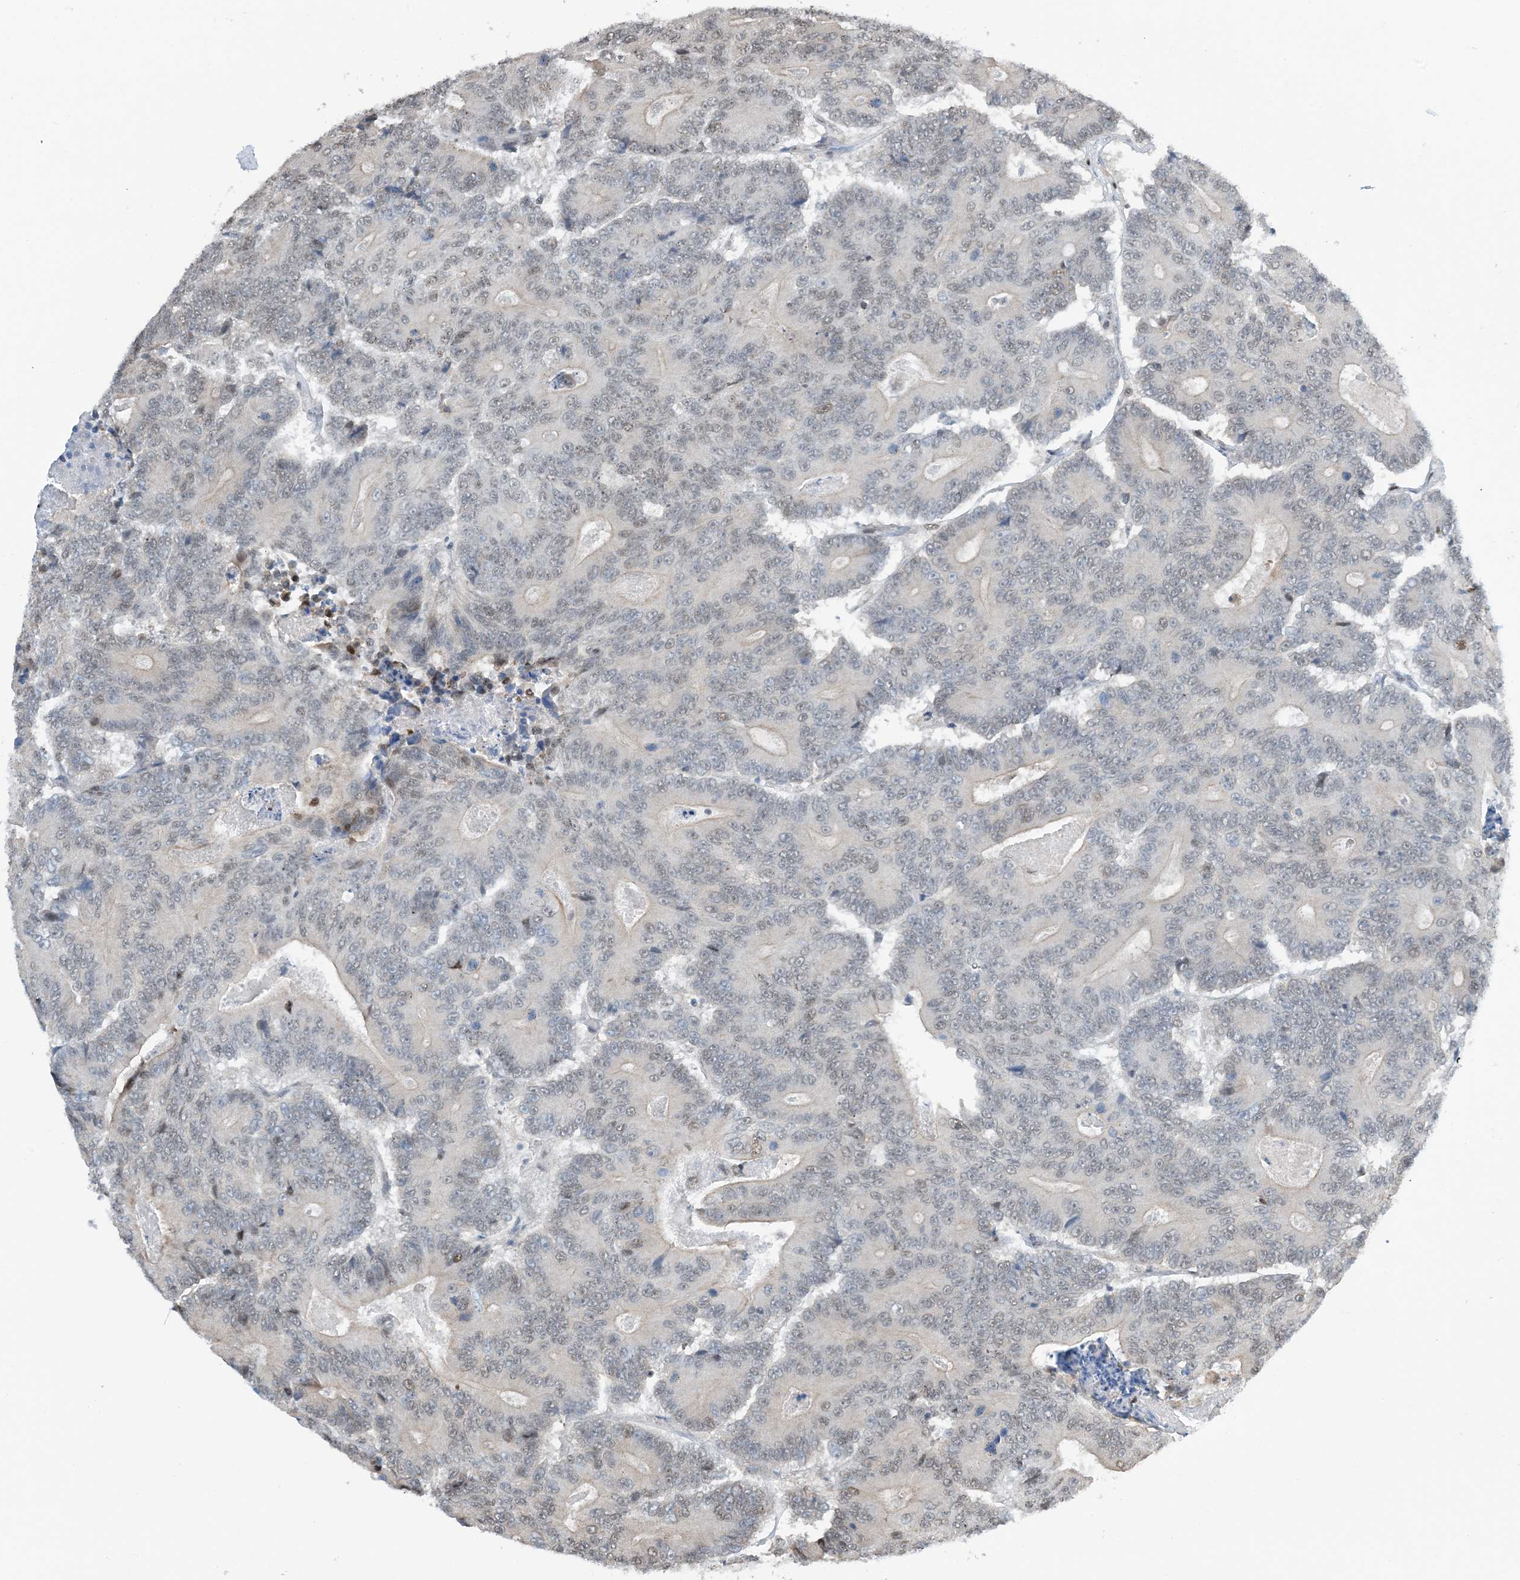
{"staining": {"intensity": "weak", "quantity": "<25%", "location": "nuclear"}, "tissue": "colorectal cancer", "cell_type": "Tumor cells", "image_type": "cancer", "snomed": [{"axis": "morphology", "description": "Adenocarcinoma, NOS"}, {"axis": "topography", "description": "Colon"}], "caption": "Immunohistochemistry (IHC) photomicrograph of colorectal adenocarcinoma stained for a protein (brown), which exhibits no positivity in tumor cells. The staining was performed using DAB to visualize the protein expression in brown, while the nuclei were stained in blue with hematoxylin (Magnification: 20x).", "gene": "HEMK1", "patient": {"sex": "male", "age": 83}}